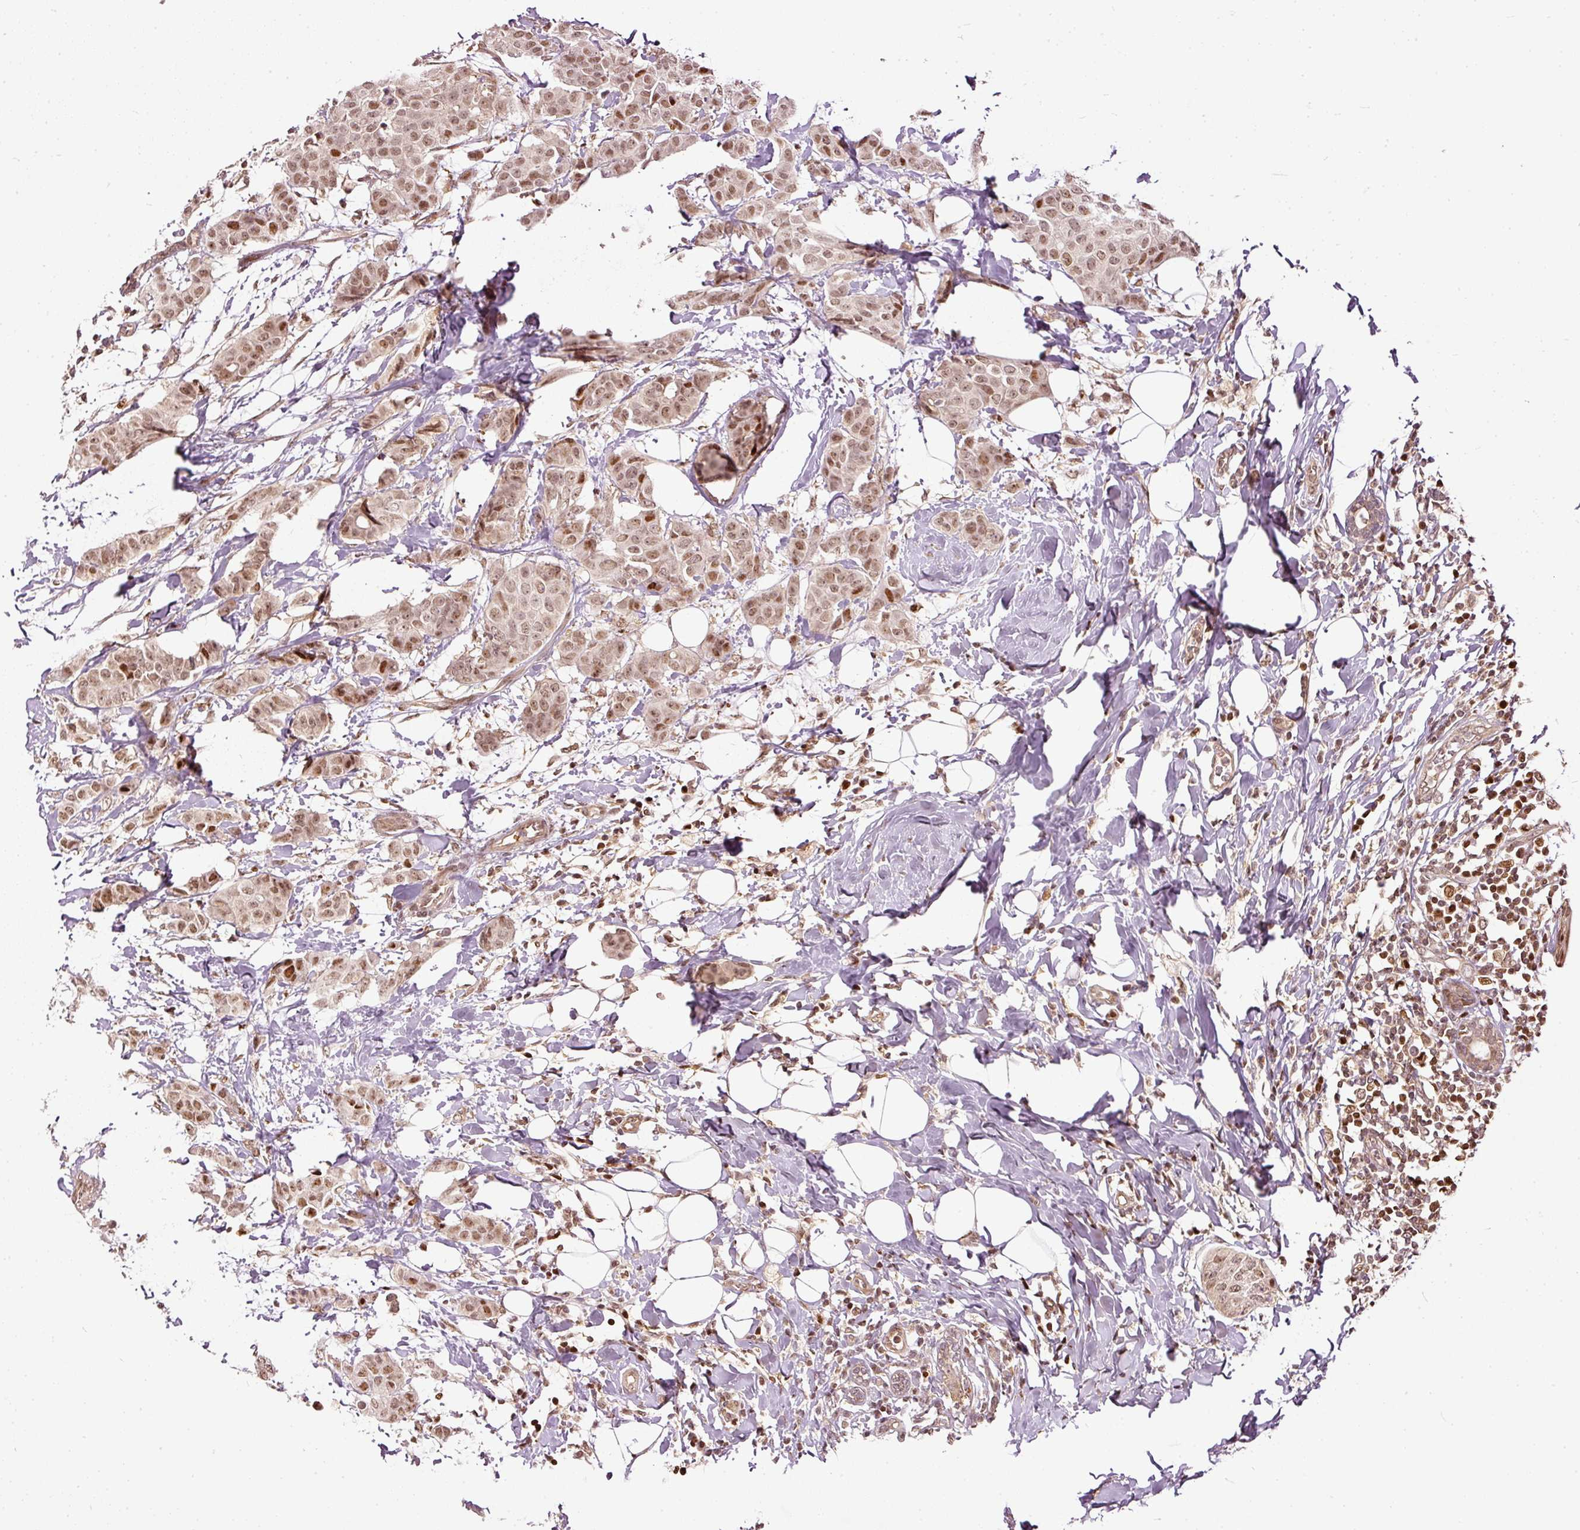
{"staining": {"intensity": "moderate", "quantity": ">75%", "location": "cytoplasmic/membranous,nuclear"}, "tissue": "breast cancer", "cell_type": "Tumor cells", "image_type": "cancer", "snomed": [{"axis": "morphology", "description": "Duct carcinoma"}, {"axis": "topography", "description": "Breast"}], "caption": "Tumor cells reveal medium levels of moderate cytoplasmic/membranous and nuclear staining in approximately >75% of cells in human infiltrating ductal carcinoma (breast). (DAB (3,3'-diaminobenzidine) IHC, brown staining for protein, blue staining for nuclei).", "gene": "ZNF778", "patient": {"sex": "female", "age": 40}}